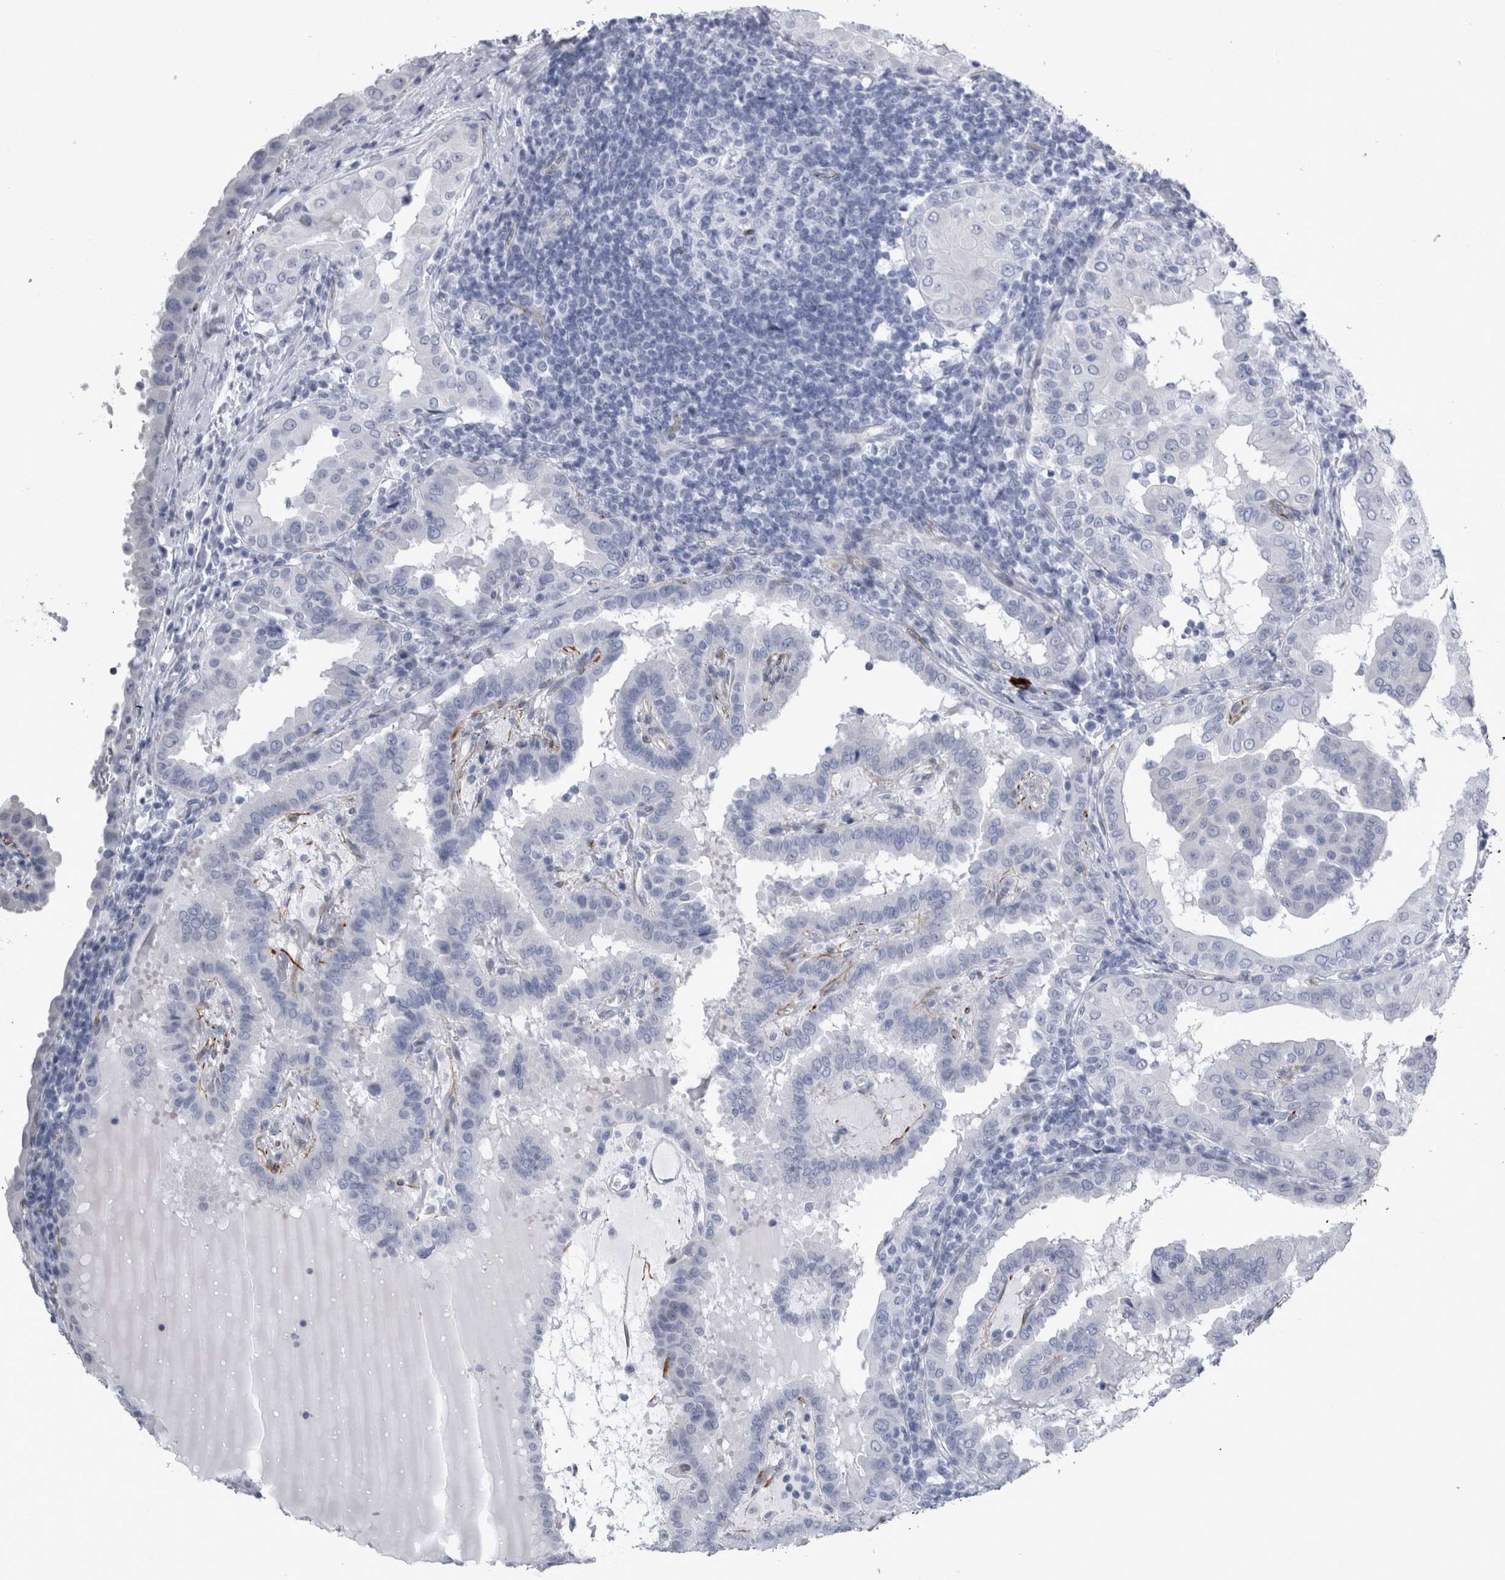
{"staining": {"intensity": "negative", "quantity": "none", "location": "none"}, "tissue": "thyroid cancer", "cell_type": "Tumor cells", "image_type": "cancer", "snomed": [{"axis": "morphology", "description": "Papillary adenocarcinoma, NOS"}, {"axis": "topography", "description": "Thyroid gland"}], "caption": "Tumor cells are negative for protein expression in human thyroid cancer.", "gene": "VWDE", "patient": {"sex": "male", "age": 33}}